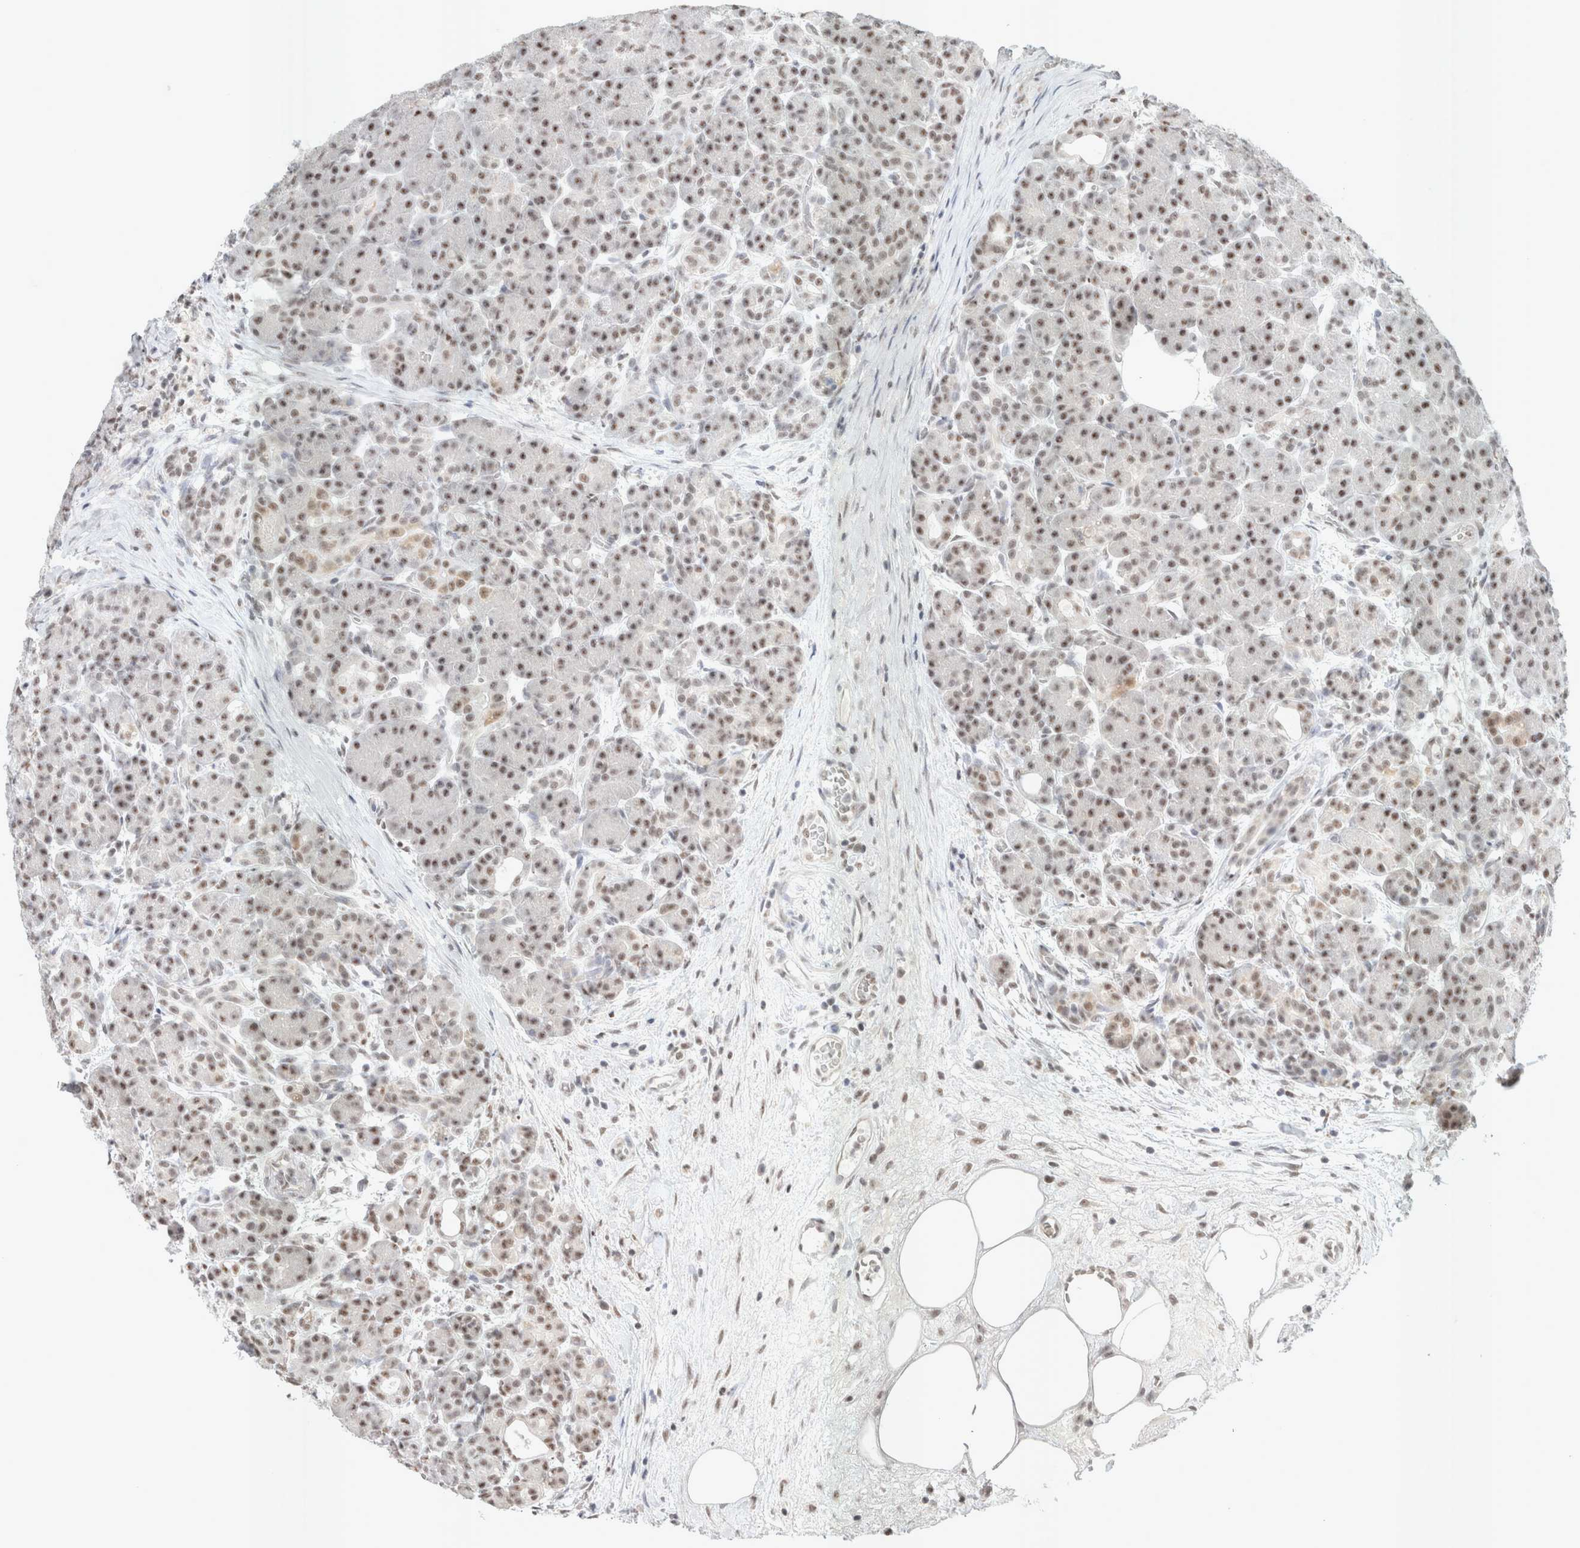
{"staining": {"intensity": "moderate", "quantity": "25%-75%", "location": "nuclear"}, "tissue": "pancreas", "cell_type": "Exocrine glandular cells", "image_type": "normal", "snomed": [{"axis": "morphology", "description": "Normal tissue, NOS"}, {"axis": "topography", "description": "Pancreas"}], "caption": "Brown immunohistochemical staining in unremarkable human pancreas exhibits moderate nuclear staining in about 25%-75% of exocrine glandular cells.", "gene": "TRMT12", "patient": {"sex": "male", "age": 63}}